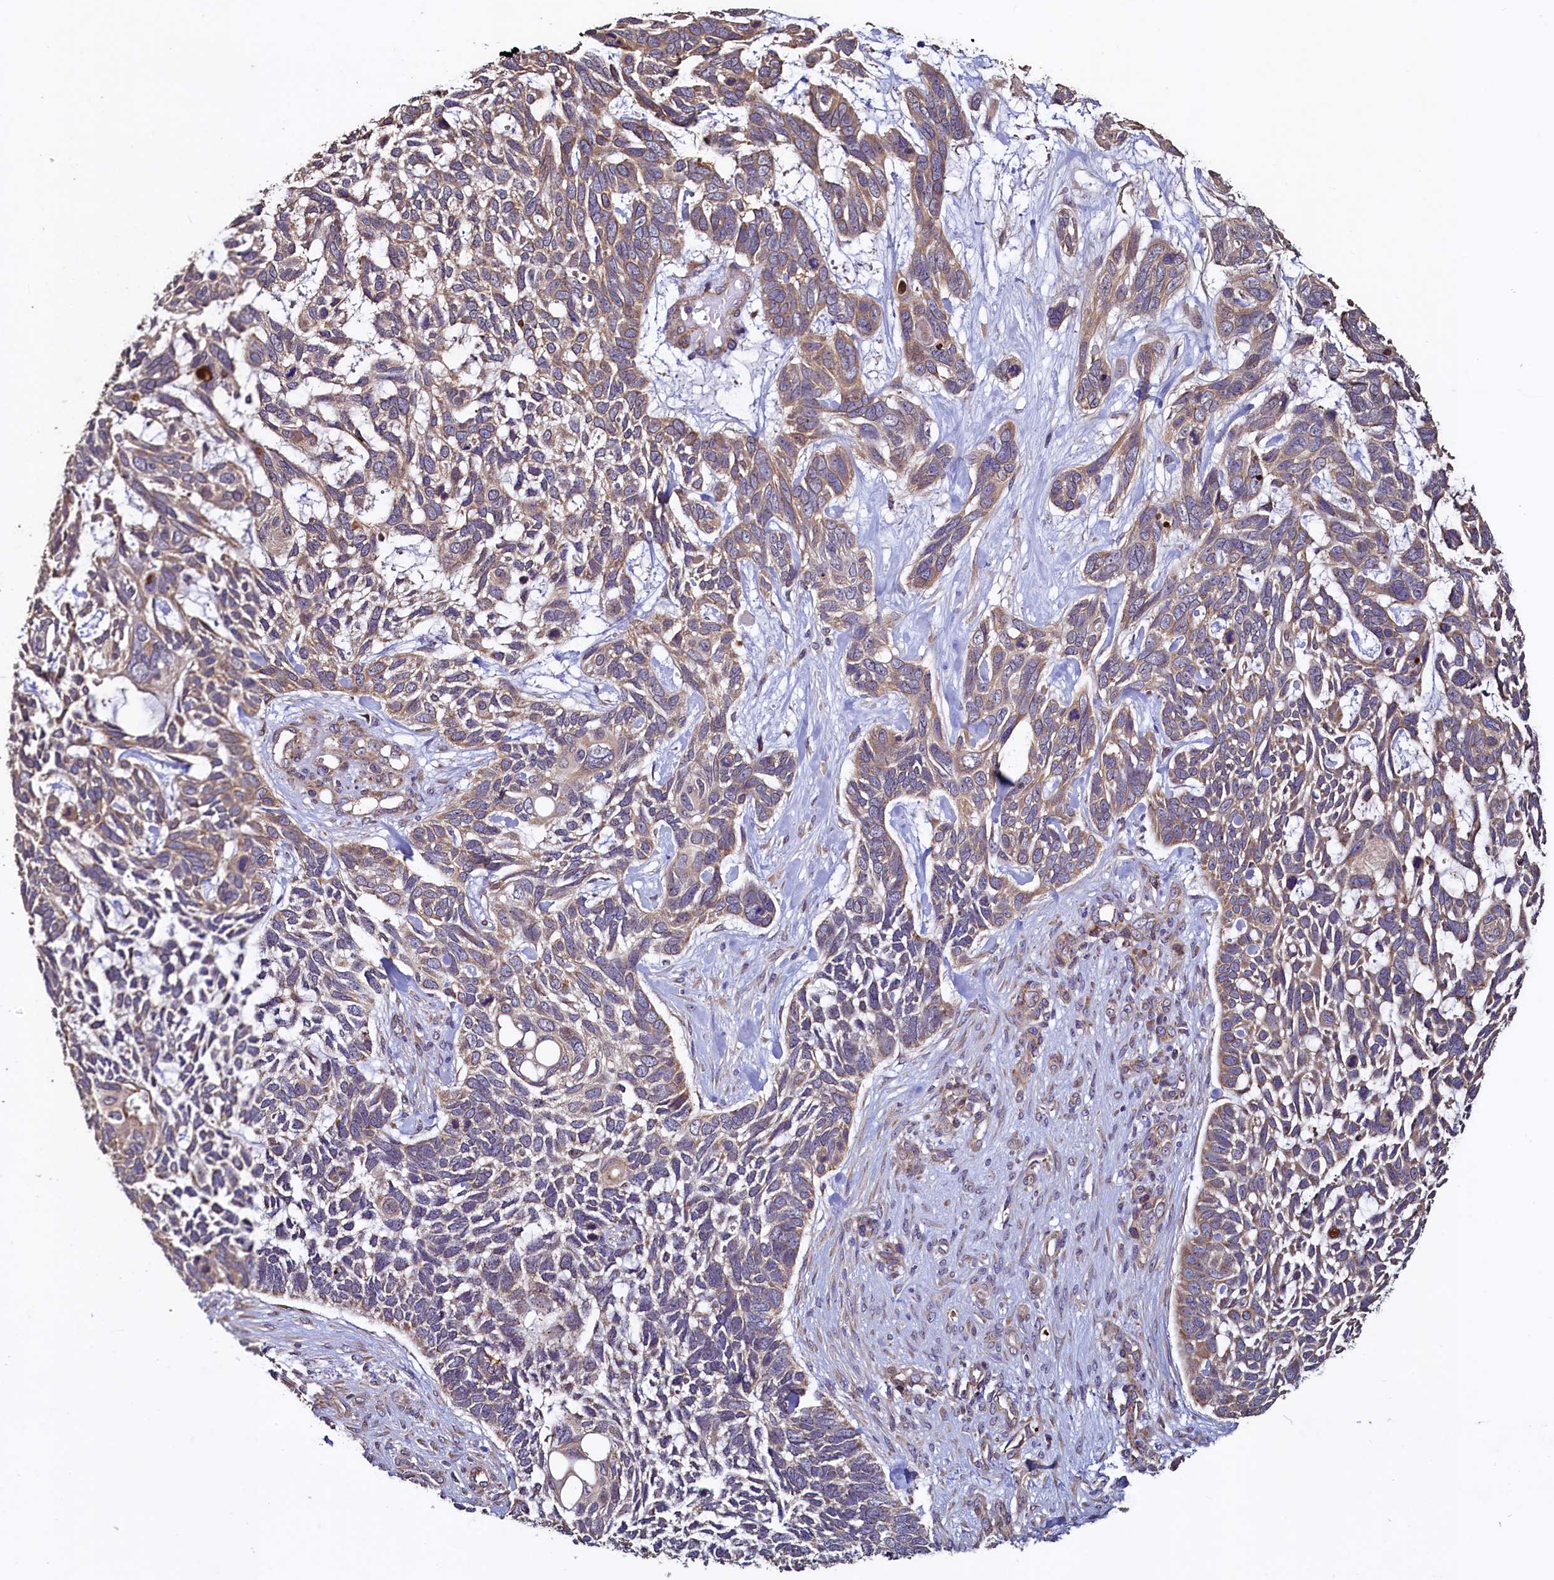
{"staining": {"intensity": "weak", "quantity": "25%-75%", "location": "cytoplasmic/membranous"}, "tissue": "skin cancer", "cell_type": "Tumor cells", "image_type": "cancer", "snomed": [{"axis": "morphology", "description": "Basal cell carcinoma"}, {"axis": "topography", "description": "Skin"}], "caption": "This micrograph reveals skin basal cell carcinoma stained with immunohistochemistry (IHC) to label a protein in brown. The cytoplasmic/membranous of tumor cells show weak positivity for the protein. Nuclei are counter-stained blue.", "gene": "RBFA", "patient": {"sex": "male", "age": 88}}